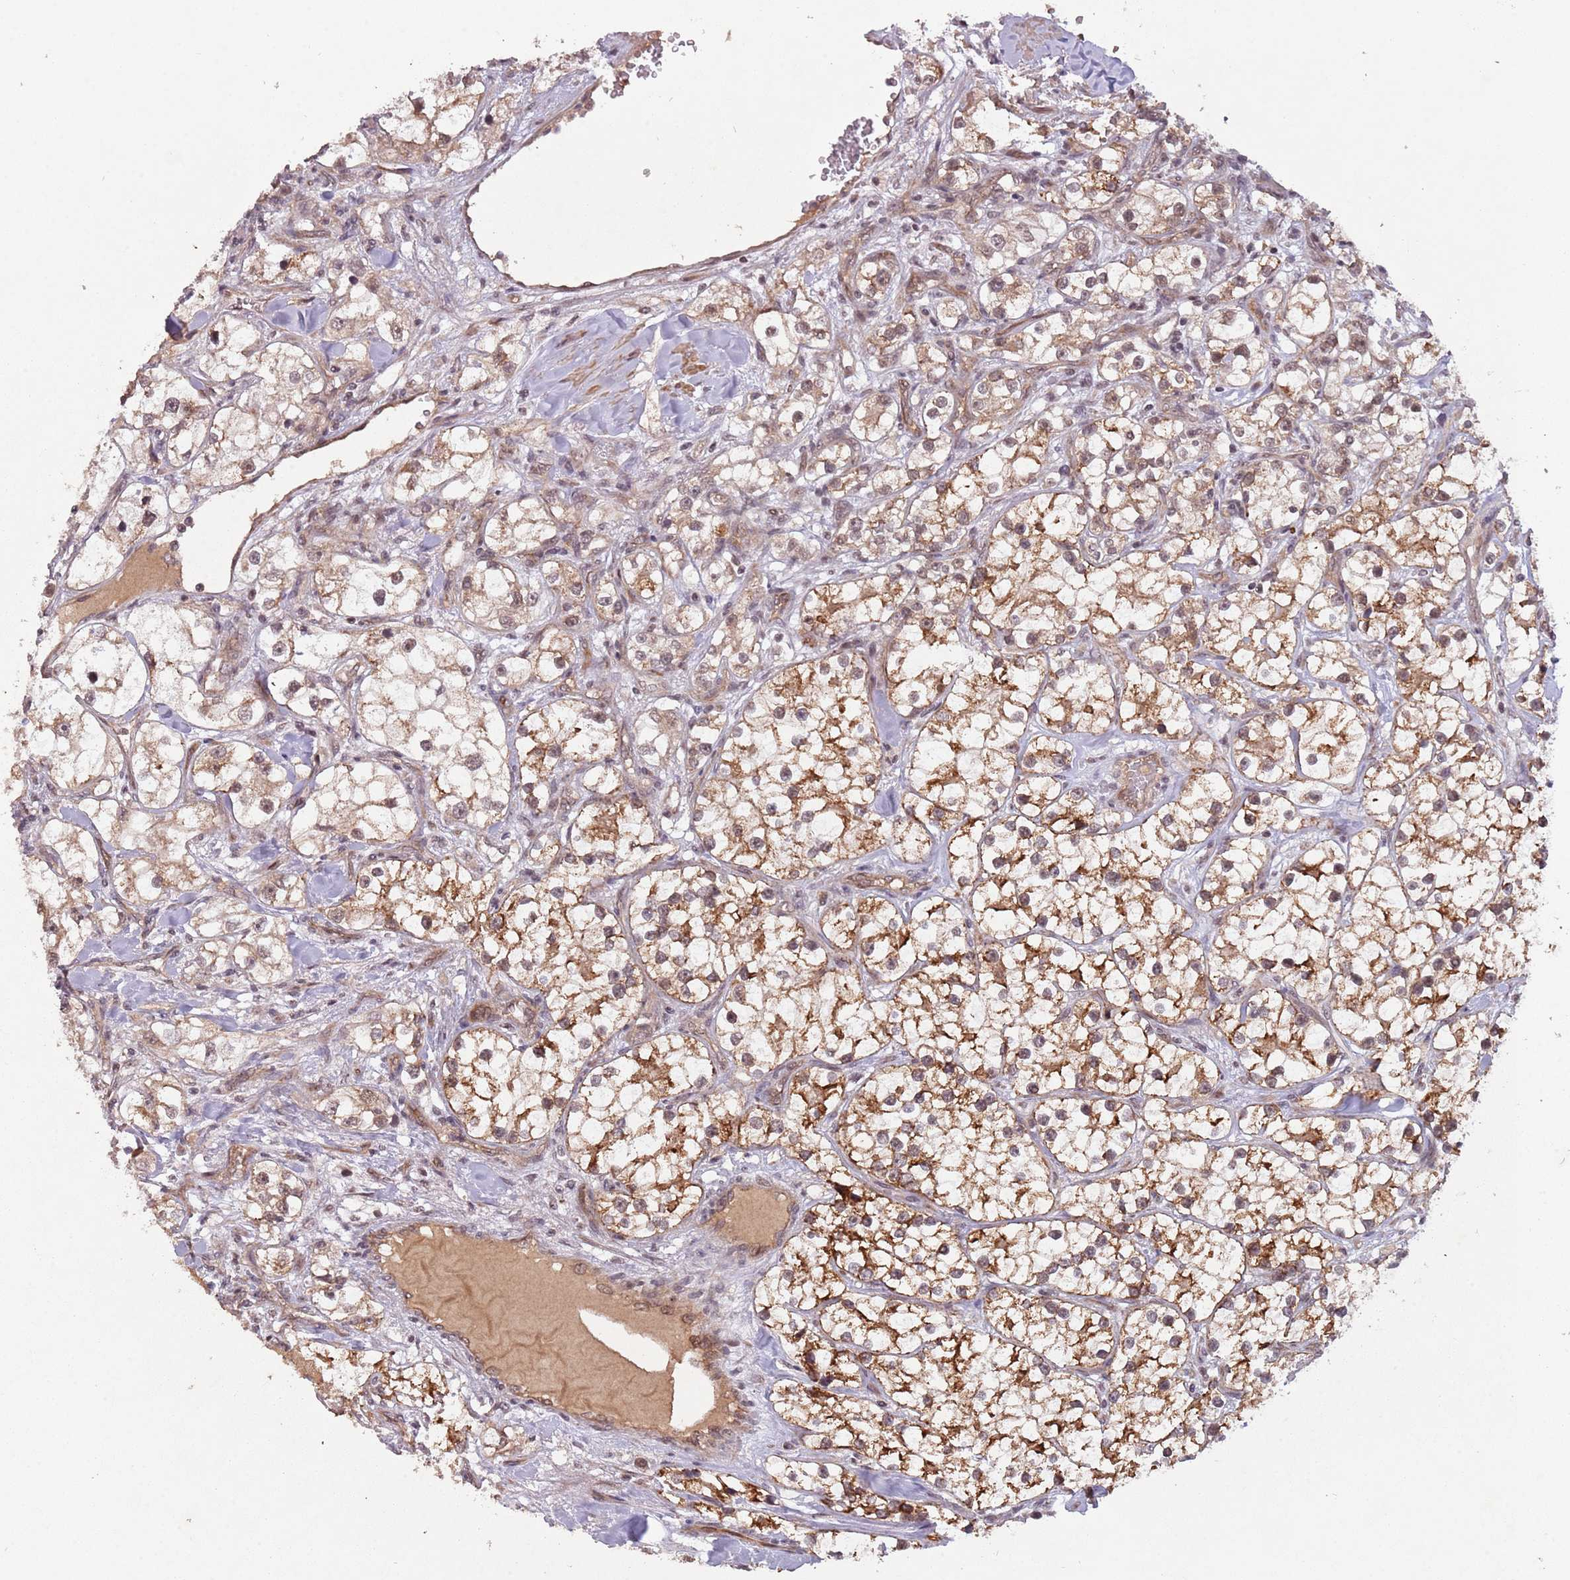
{"staining": {"intensity": "moderate", "quantity": ">75%", "location": "cytoplasmic/membranous,nuclear"}, "tissue": "renal cancer", "cell_type": "Tumor cells", "image_type": "cancer", "snomed": [{"axis": "morphology", "description": "Adenocarcinoma, NOS"}, {"axis": "topography", "description": "Kidney"}], "caption": "IHC micrograph of renal adenocarcinoma stained for a protein (brown), which exhibits medium levels of moderate cytoplasmic/membranous and nuclear positivity in about >75% of tumor cells.", "gene": "SUDS3", "patient": {"sex": "male", "age": 77}}